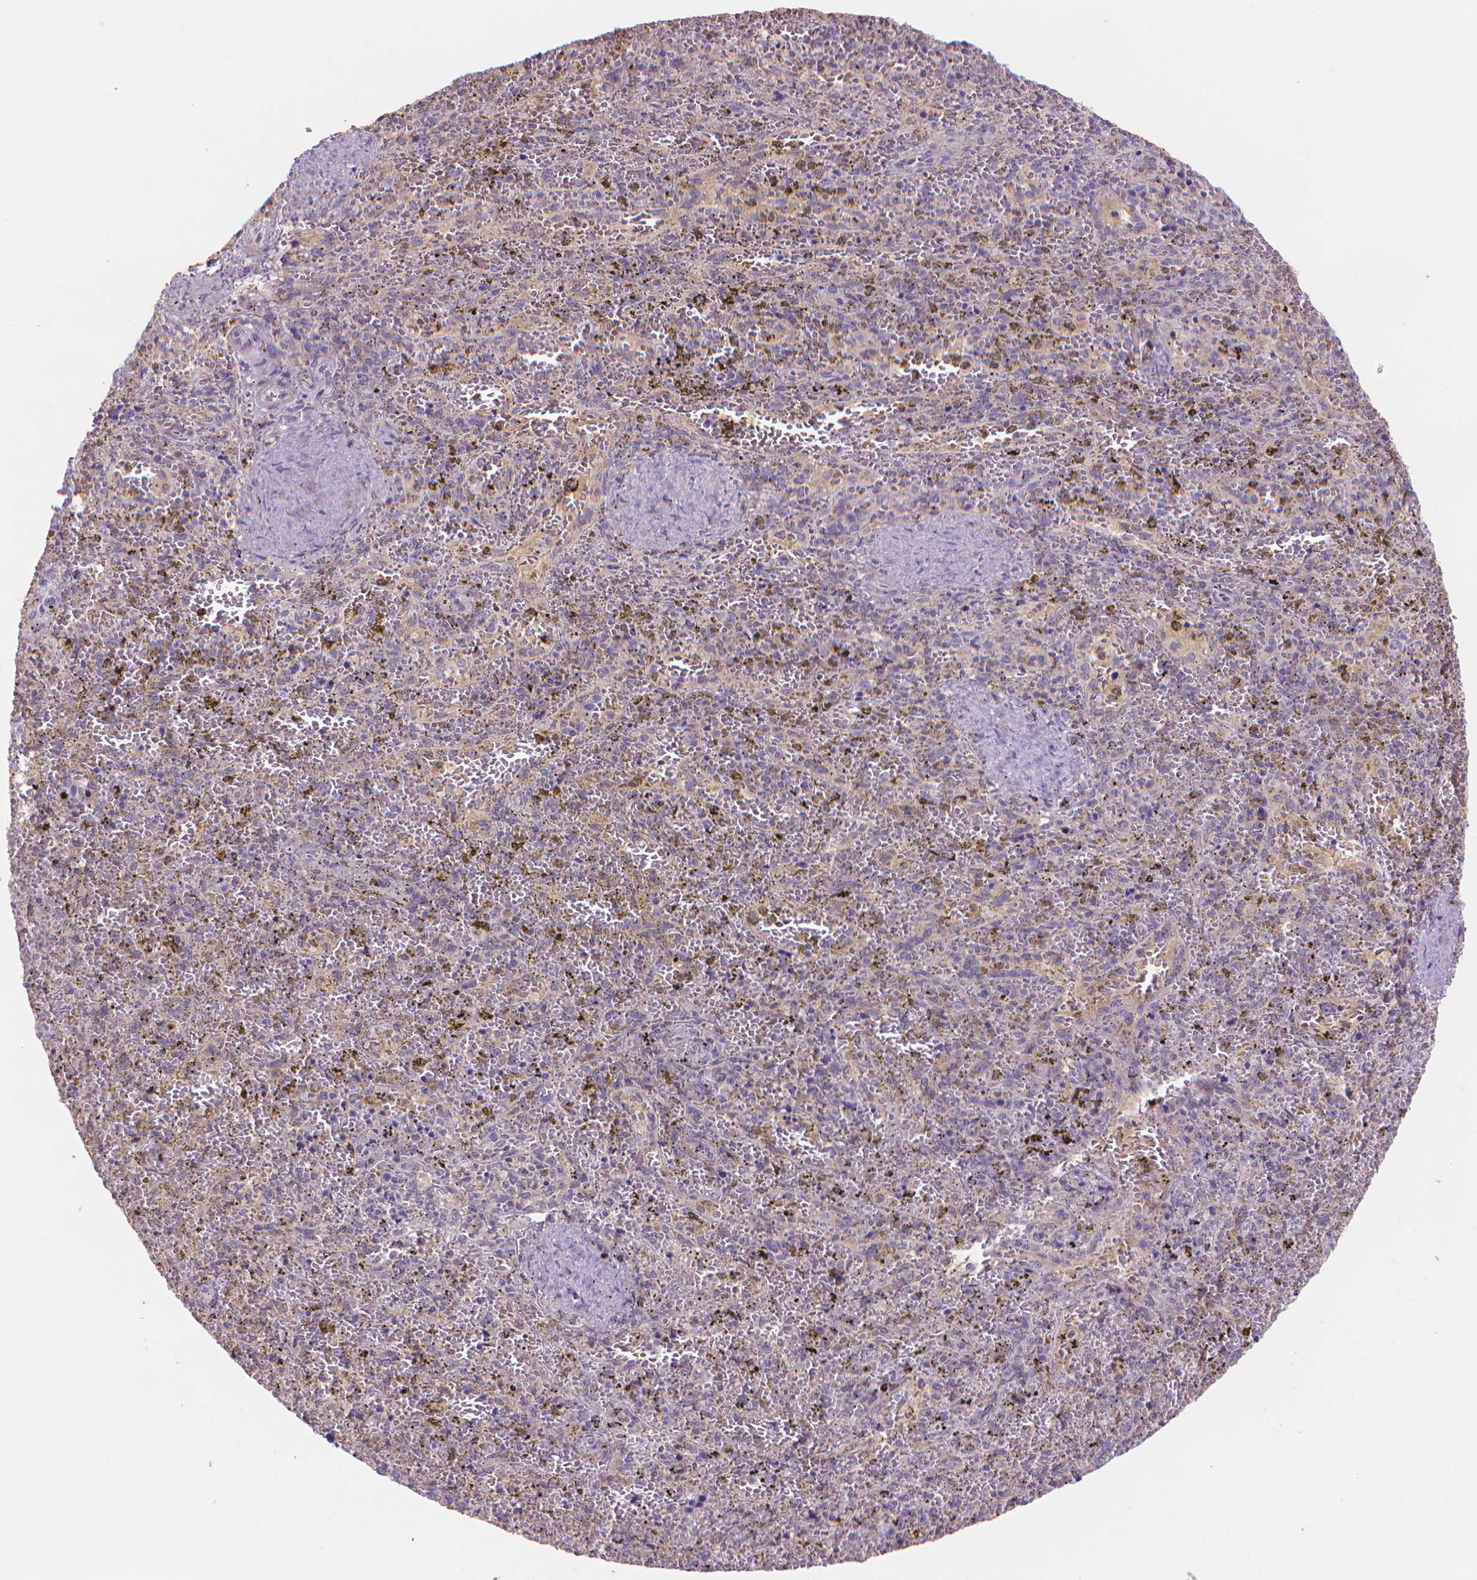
{"staining": {"intensity": "negative", "quantity": "none", "location": "none"}, "tissue": "spleen", "cell_type": "Cells in red pulp", "image_type": "normal", "snomed": [{"axis": "morphology", "description": "Normal tissue, NOS"}, {"axis": "topography", "description": "Spleen"}], "caption": "Immunohistochemistry (IHC) histopathology image of normal spleen stained for a protein (brown), which demonstrates no expression in cells in red pulp.", "gene": "PRDM13", "patient": {"sex": "female", "age": 50}}